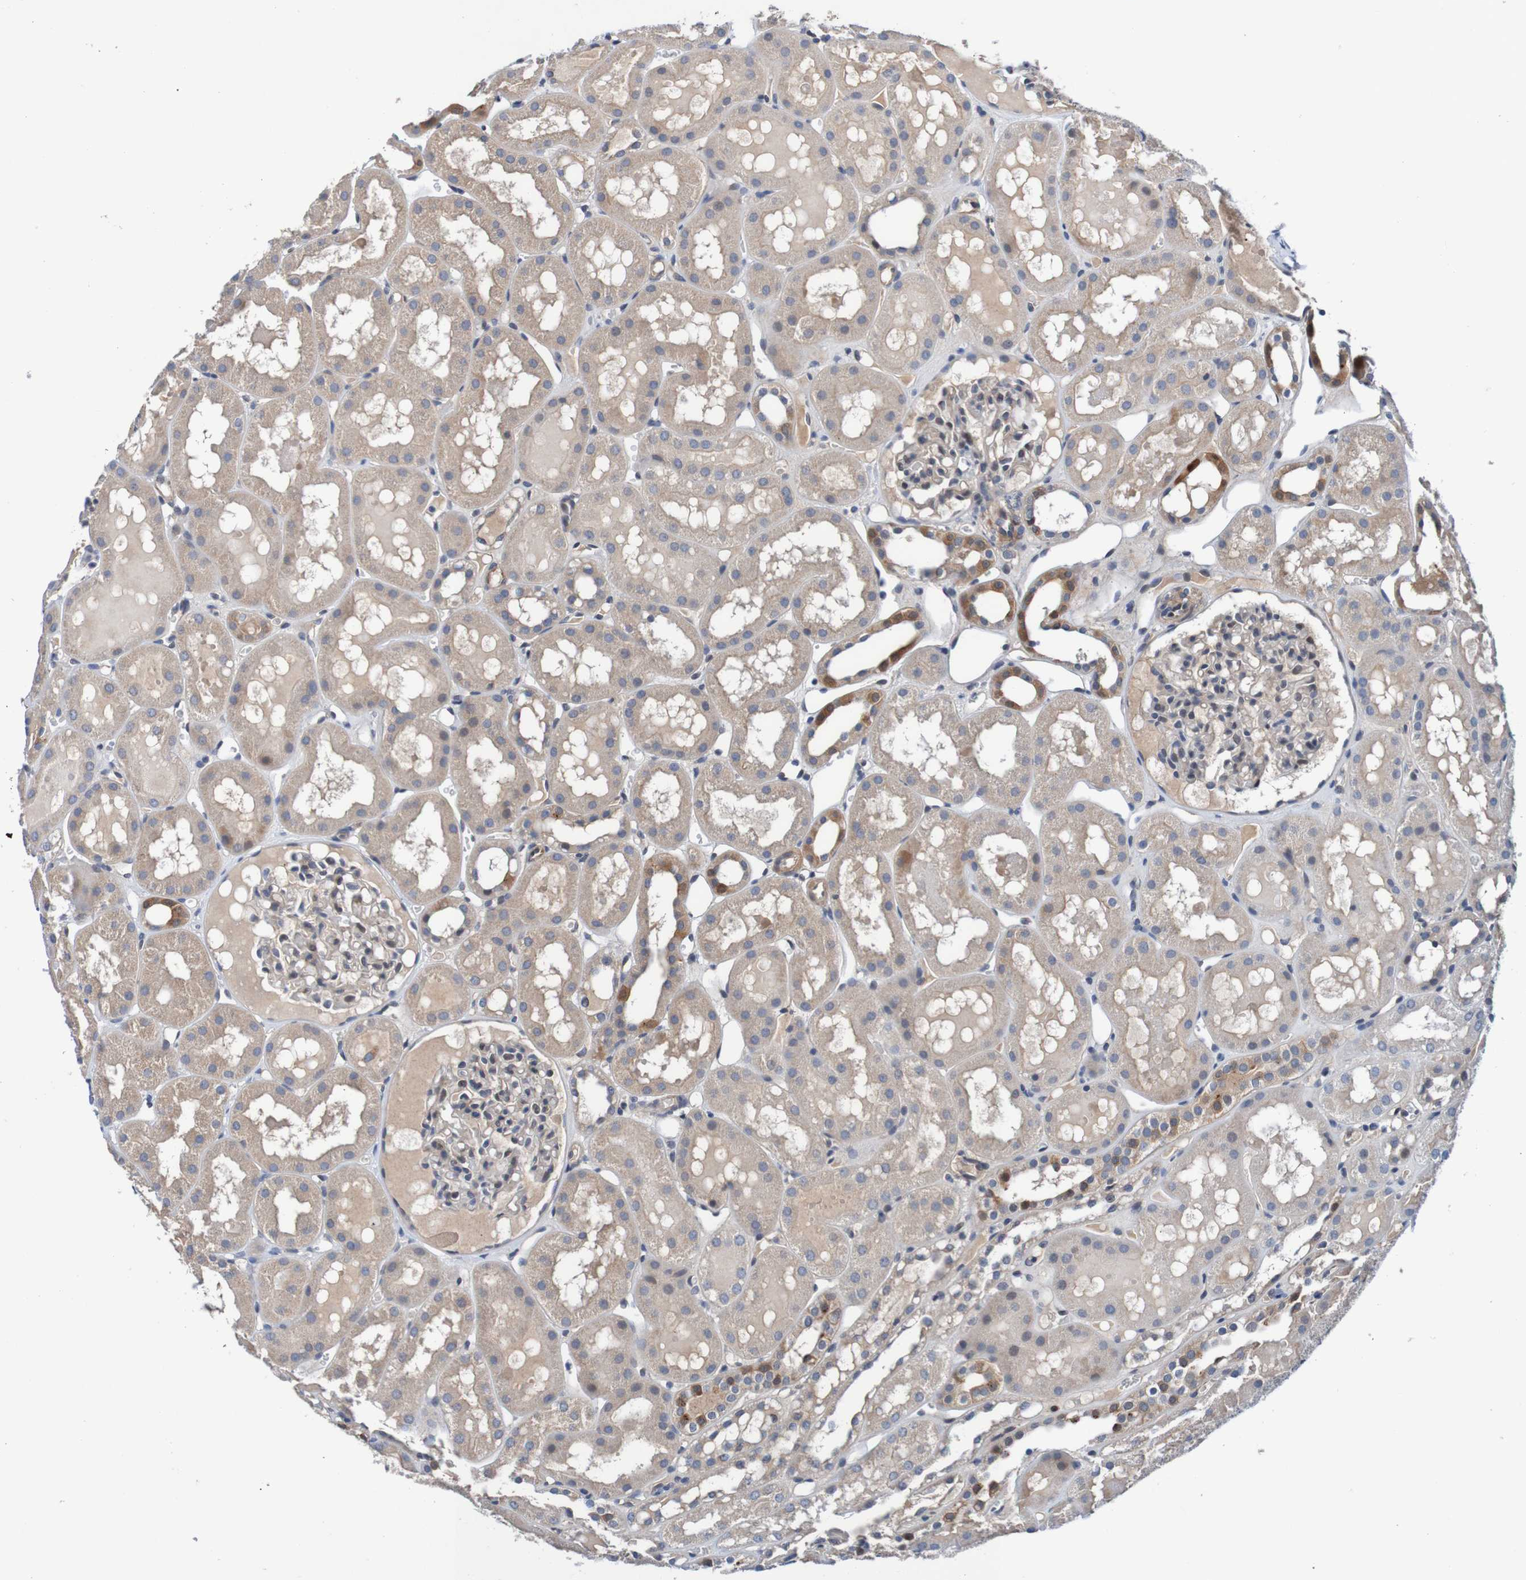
{"staining": {"intensity": "weak", "quantity": "<25%", "location": "nuclear"}, "tissue": "kidney", "cell_type": "Cells in glomeruli", "image_type": "normal", "snomed": [{"axis": "morphology", "description": "Normal tissue, NOS"}, {"axis": "topography", "description": "Kidney"}, {"axis": "topography", "description": "Urinary bladder"}], "caption": "Immunohistochemistry (IHC) image of unremarkable kidney stained for a protein (brown), which exhibits no staining in cells in glomeruli. (Immunohistochemistry, brightfield microscopy, high magnification).", "gene": "CPED1", "patient": {"sex": "male", "age": 16}}